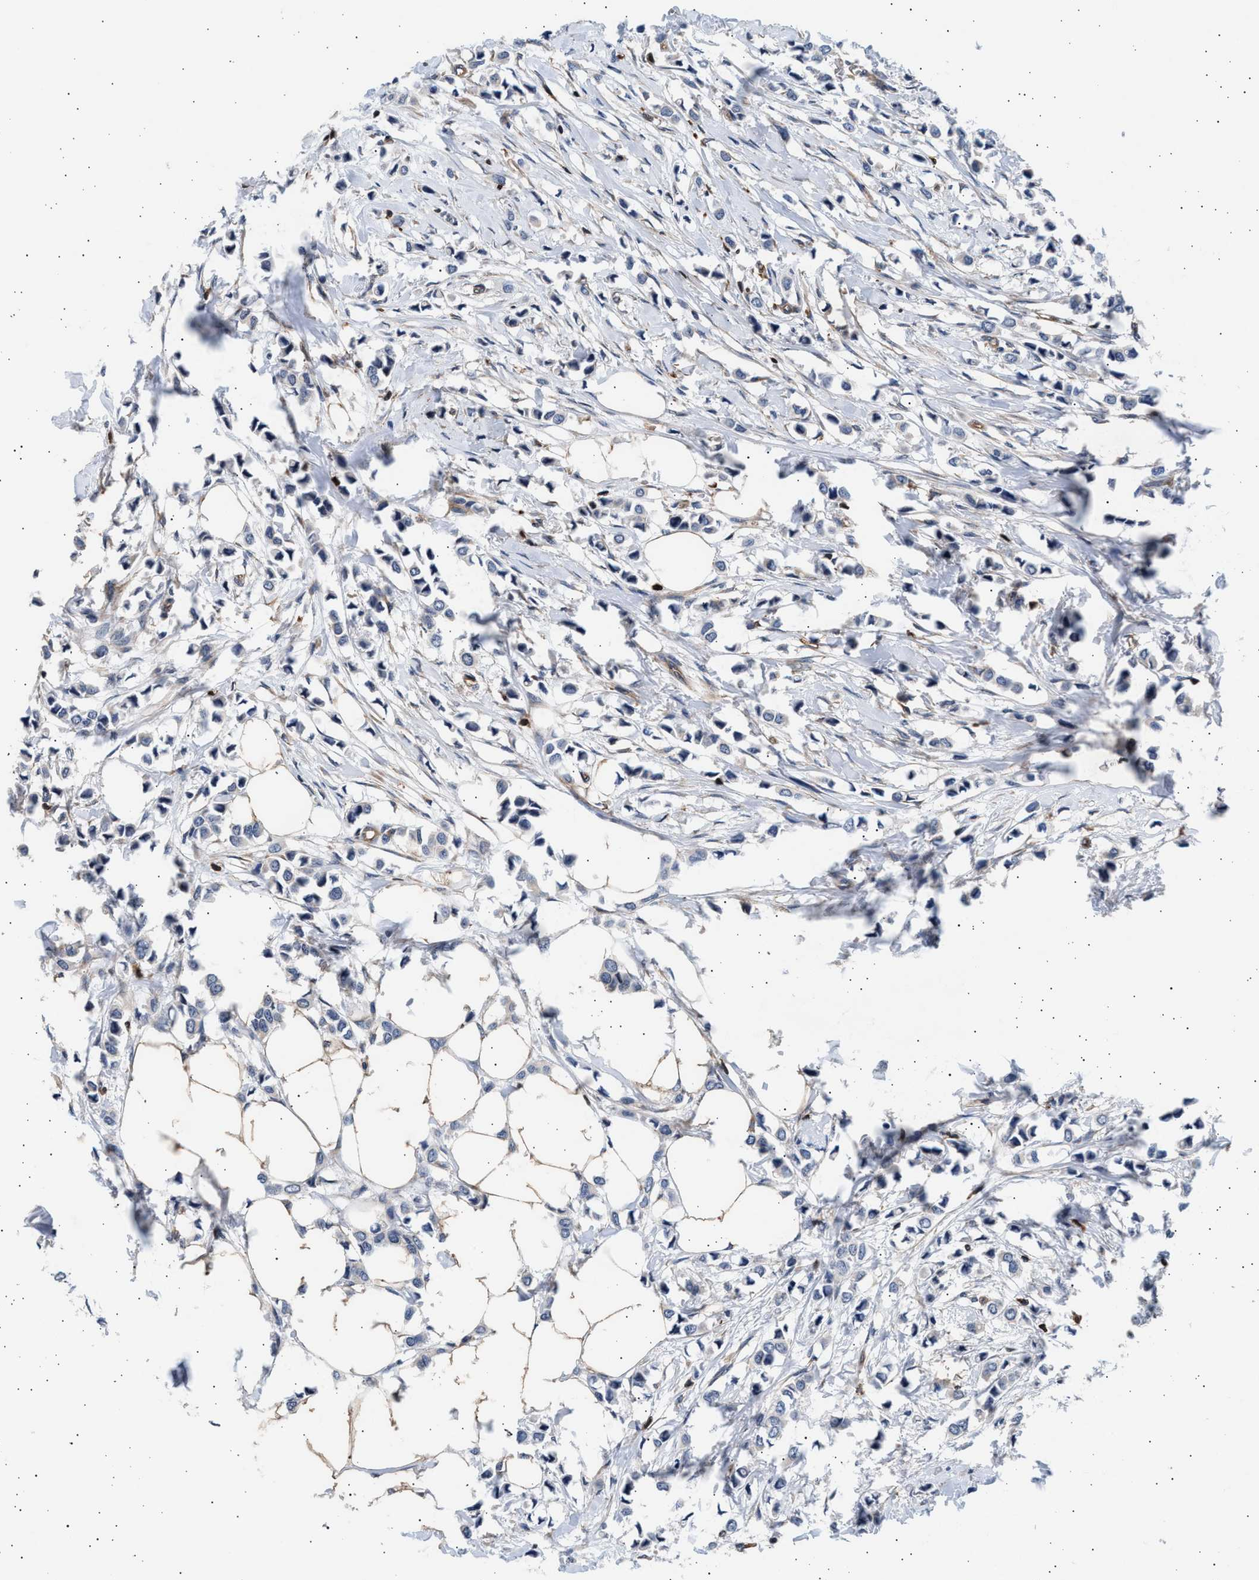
{"staining": {"intensity": "negative", "quantity": "none", "location": "none"}, "tissue": "breast cancer", "cell_type": "Tumor cells", "image_type": "cancer", "snomed": [{"axis": "morphology", "description": "Lobular carcinoma"}, {"axis": "topography", "description": "Breast"}], "caption": "This is a micrograph of immunohistochemistry staining of breast lobular carcinoma, which shows no staining in tumor cells. (Immunohistochemistry, brightfield microscopy, high magnification).", "gene": "GRAP2", "patient": {"sex": "female", "age": 51}}